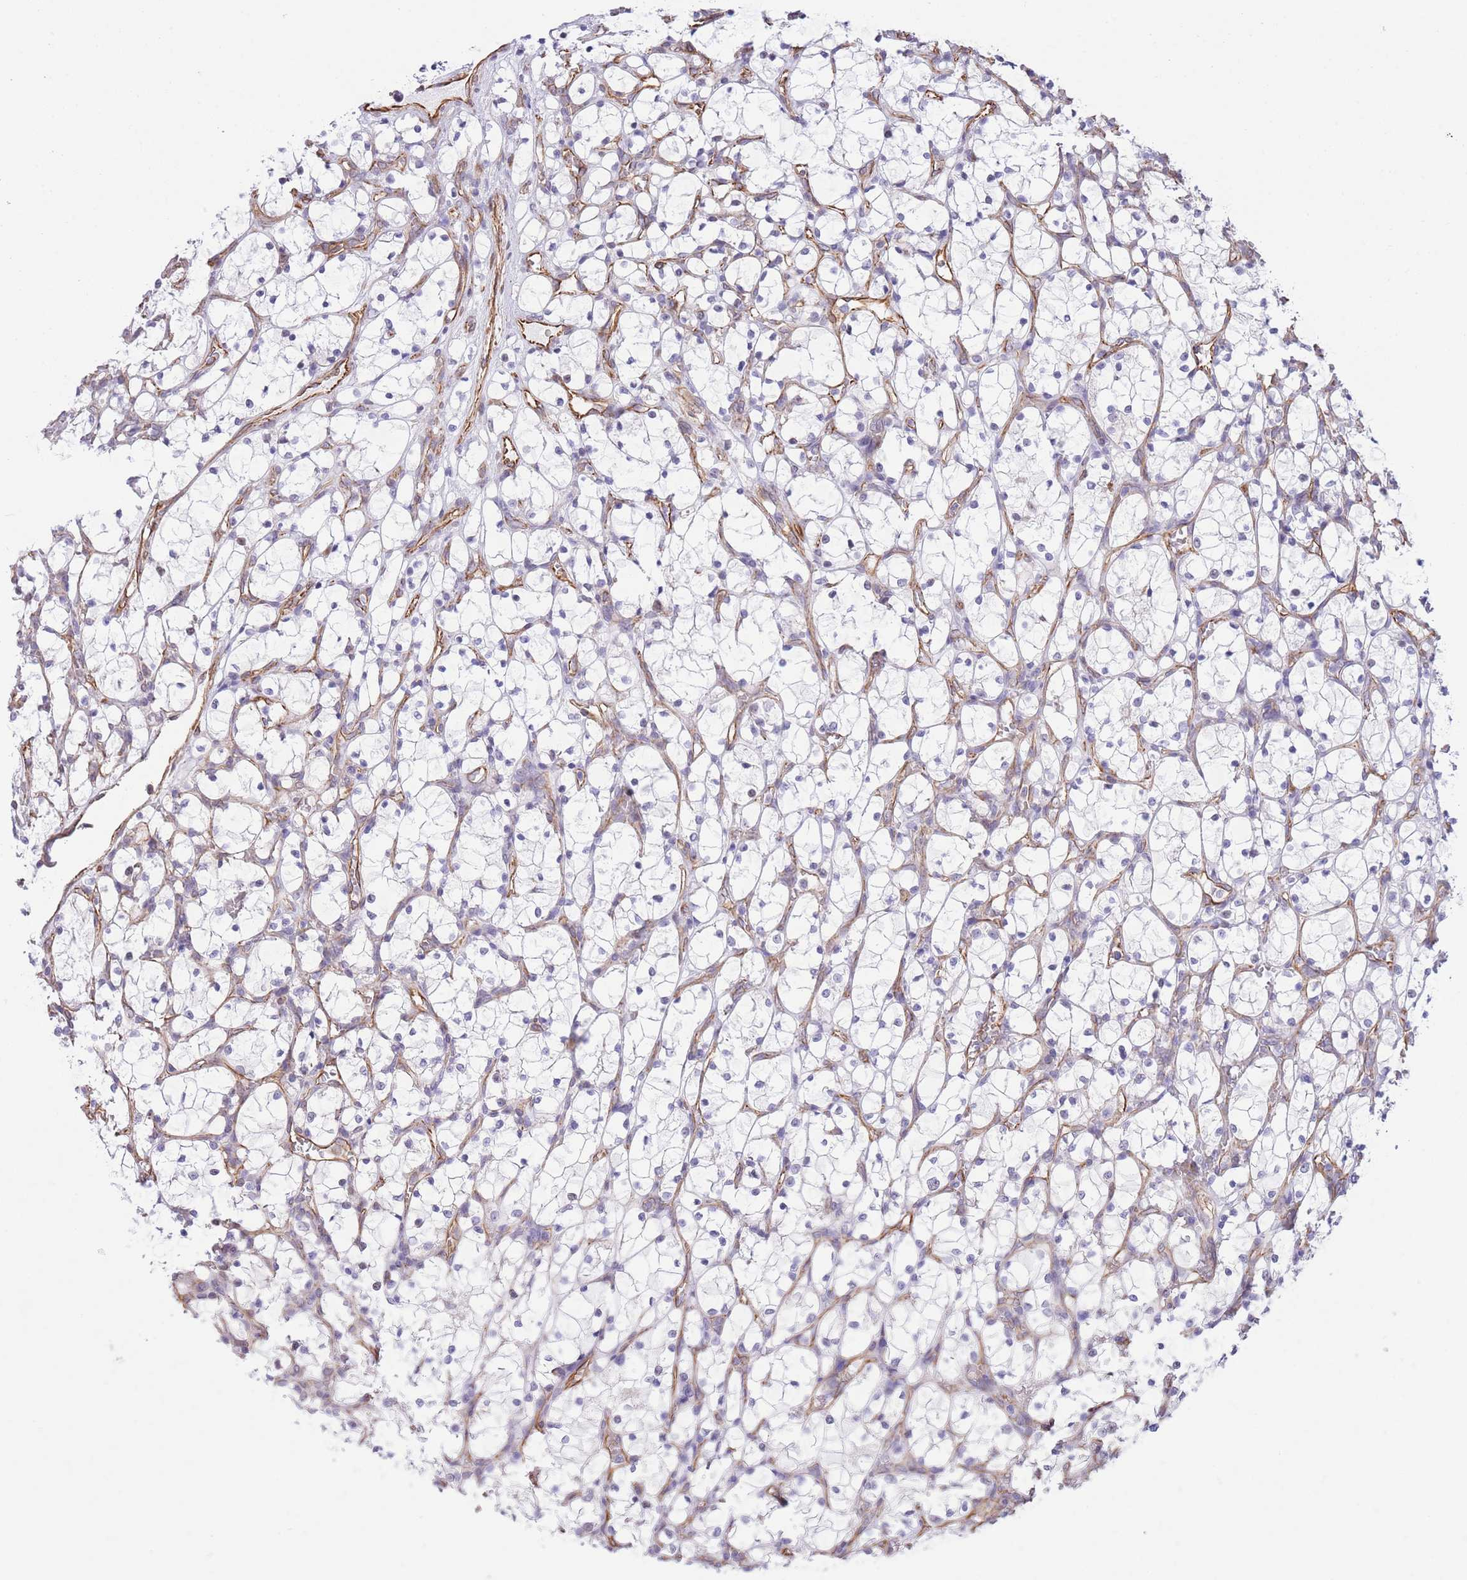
{"staining": {"intensity": "negative", "quantity": "none", "location": "none"}, "tissue": "renal cancer", "cell_type": "Tumor cells", "image_type": "cancer", "snomed": [{"axis": "morphology", "description": "Adenocarcinoma, NOS"}, {"axis": "topography", "description": "Kidney"}], "caption": "Image shows no protein positivity in tumor cells of adenocarcinoma (renal) tissue.", "gene": "PSG8", "patient": {"sex": "female", "age": 69}}